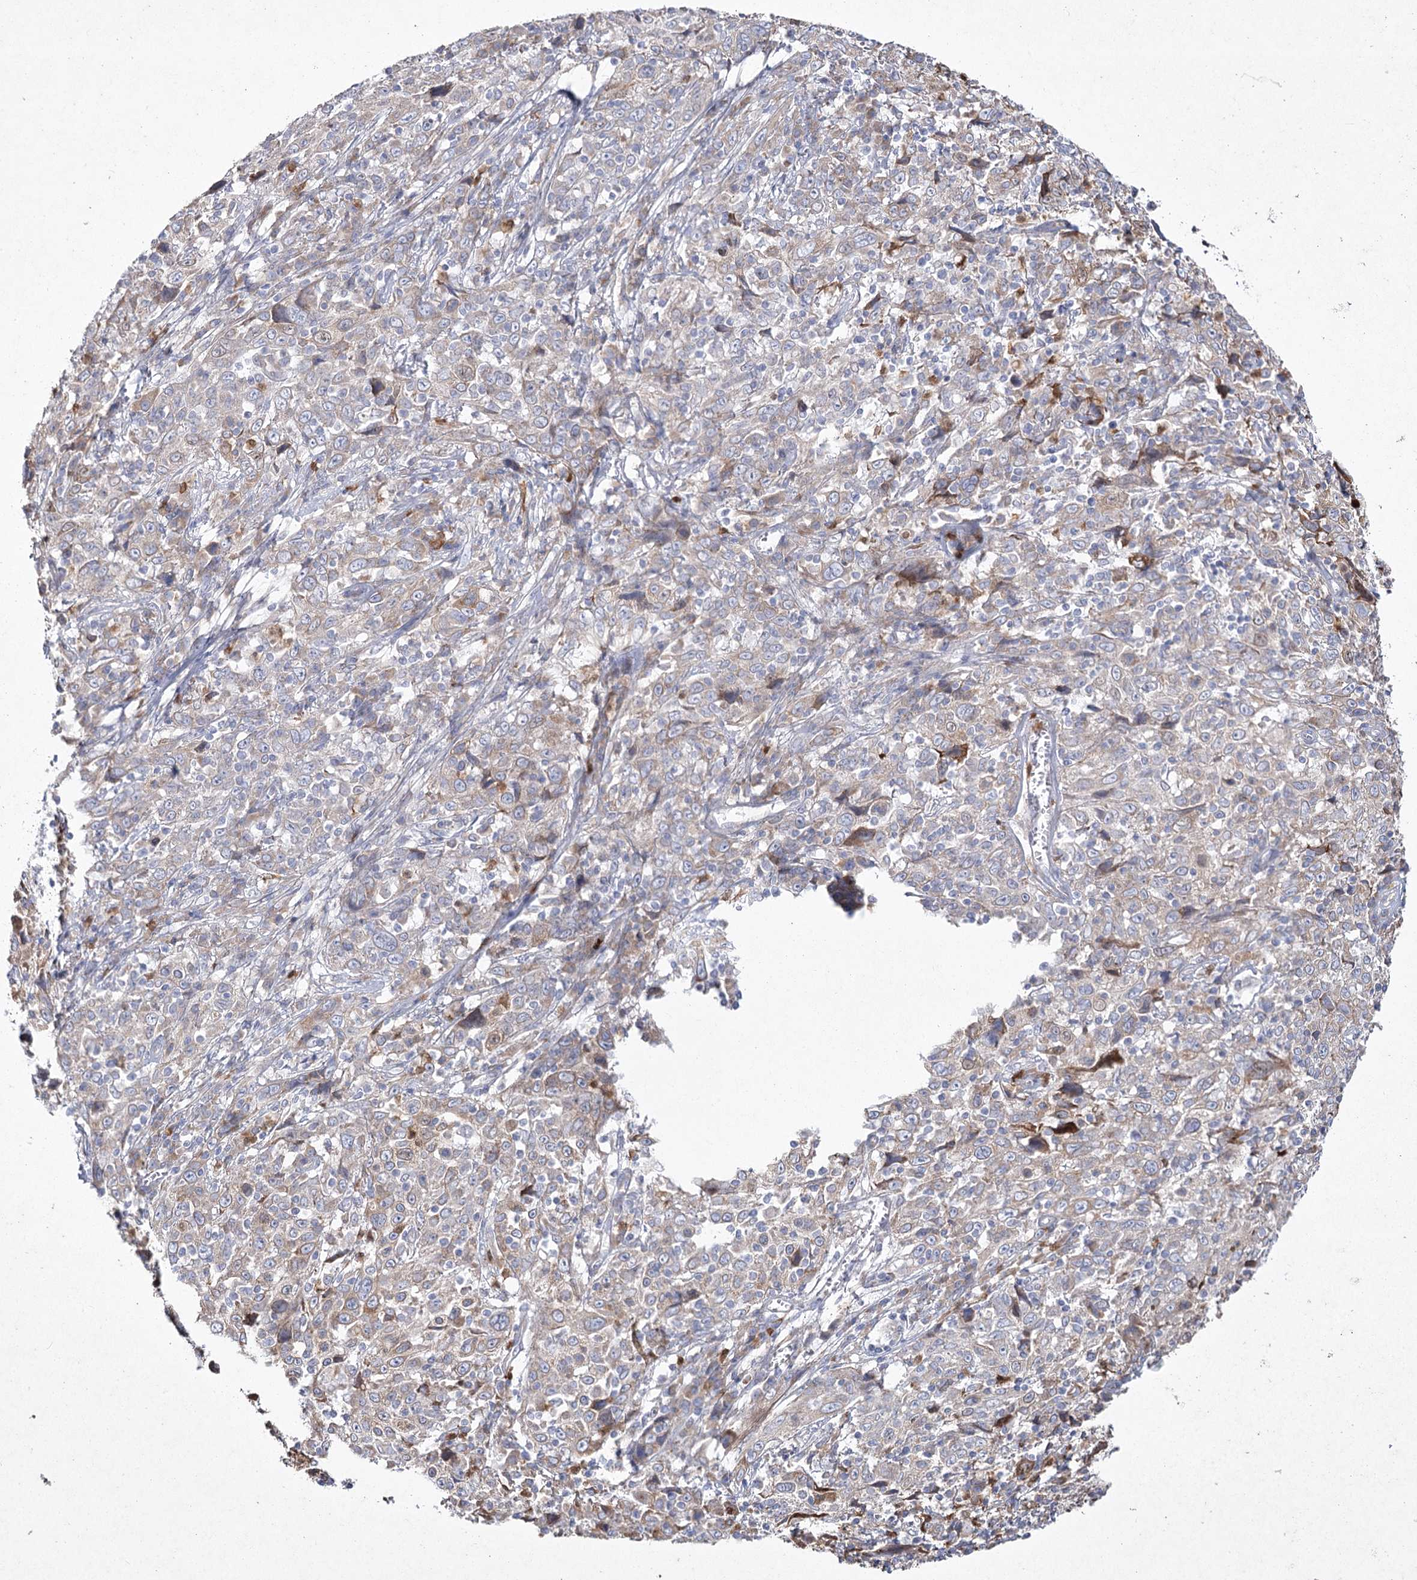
{"staining": {"intensity": "moderate", "quantity": "<25%", "location": "cytoplasmic/membranous"}, "tissue": "cervical cancer", "cell_type": "Tumor cells", "image_type": "cancer", "snomed": [{"axis": "morphology", "description": "Squamous cell carcinoma, NOS"}, {"axis": "topography", "description": "Cervix"}], "caption": "A brown stain shows moderate cytoplasmic/membranous expression of a protein in human cervical cancer (squamous cell carcinoma) tumor cells. (Stains: DAB (3,3'-diaminobenzidine) in brown, nuclei in blue, Microscopy: brightfield microscopy at high magnification).", "gene": "NIPAL4", "patient": {"sex": "female", "age": 46}}